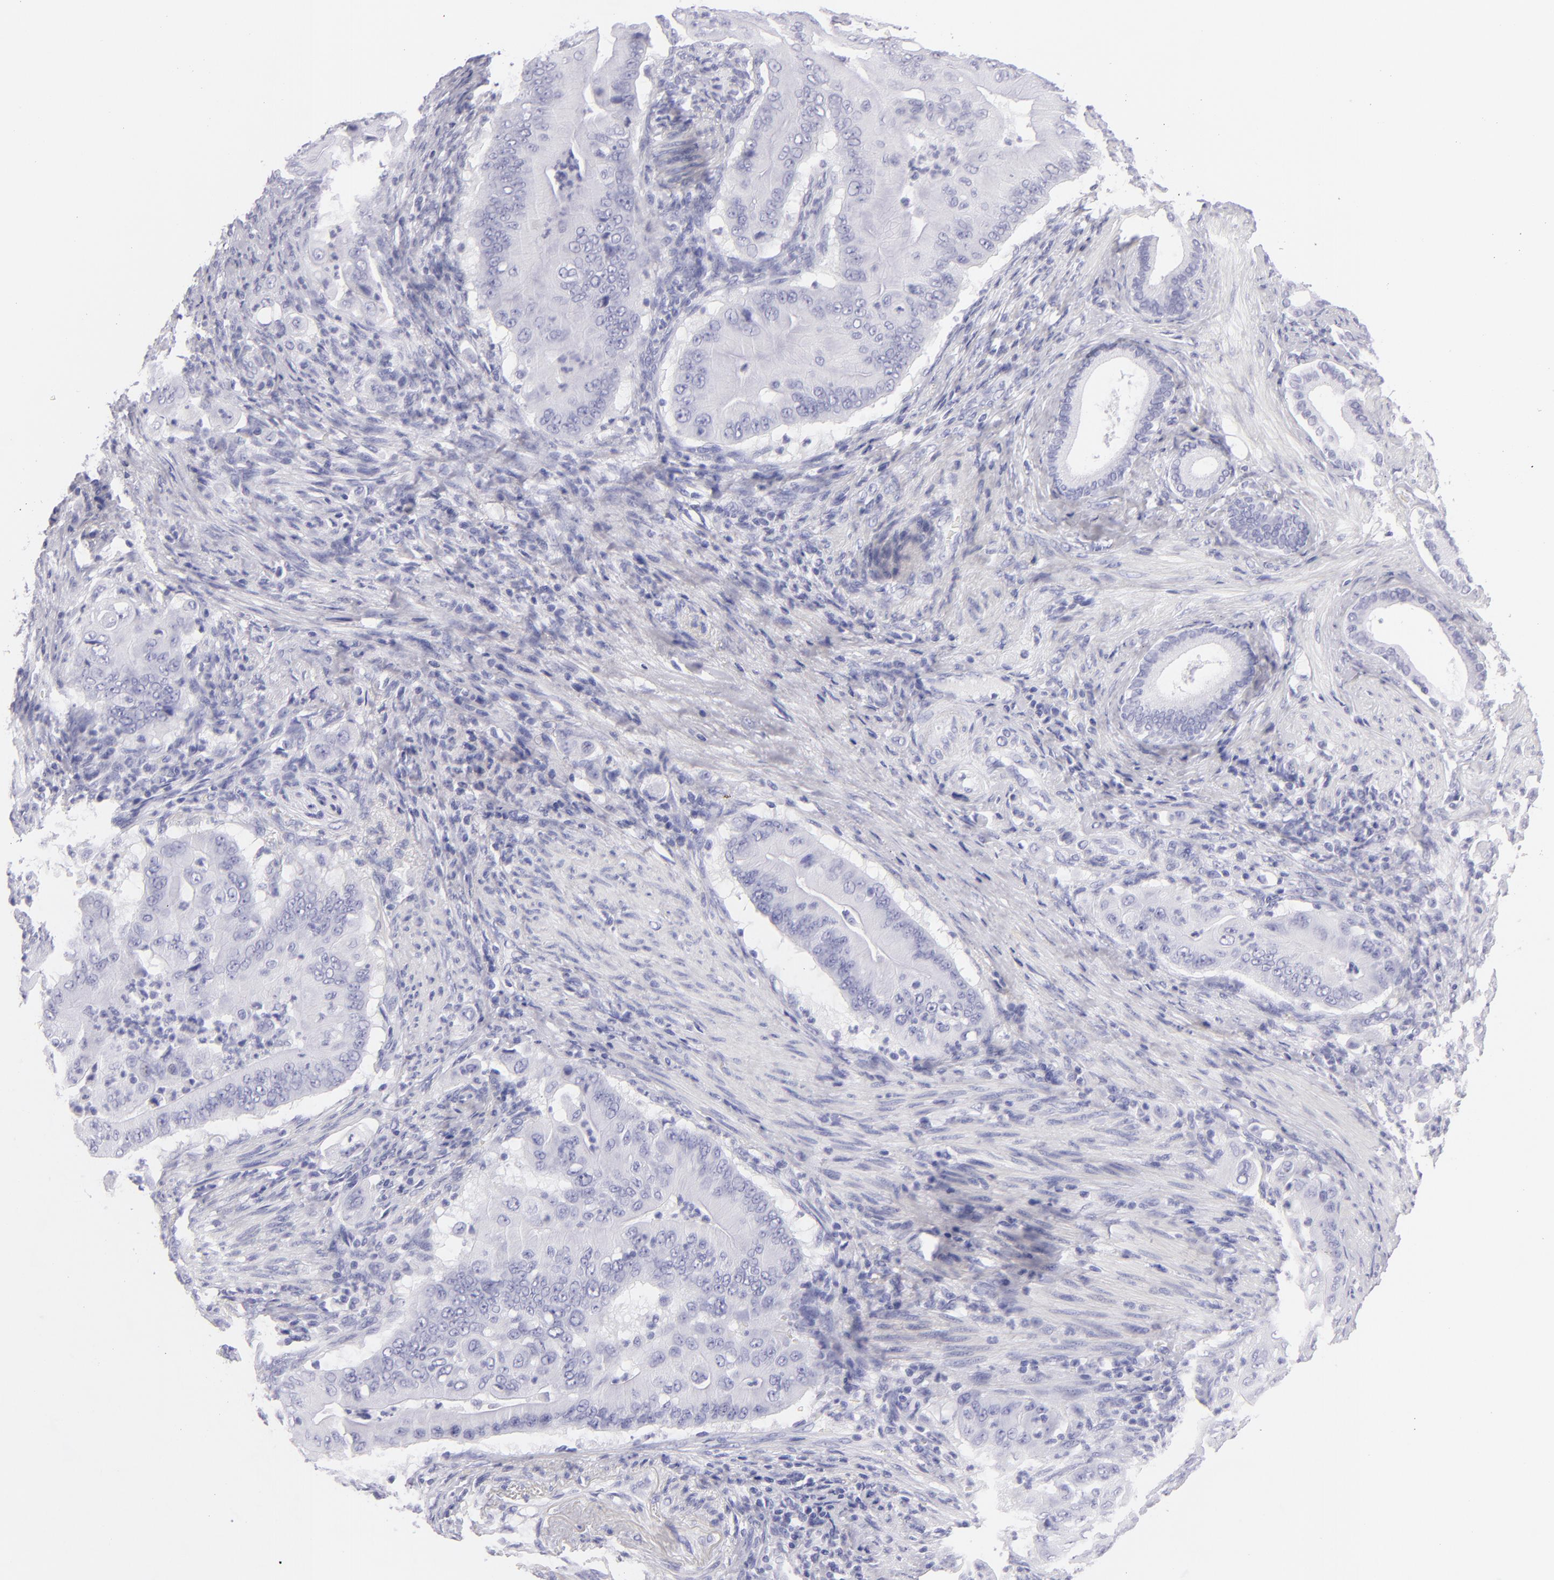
{"staining": {"intensity": "negative", "quantity": "none", "location": "none"}, "tissue": "pancreatic cancer", "cell_type": "Tumor cells", "image_type": "cancer", "snomed": [{"axis": "morphology", "description": "Adenocarcinoma, NOS"}, {"axis": "topography", "description": "Pancreas"}], "caption": "Human pancreatic cancer stained for a protein using immunohistochemistry displays no staining in tumor cells.", "gene": "PVALB", "patient": {"sex": "male", "age": 62}}